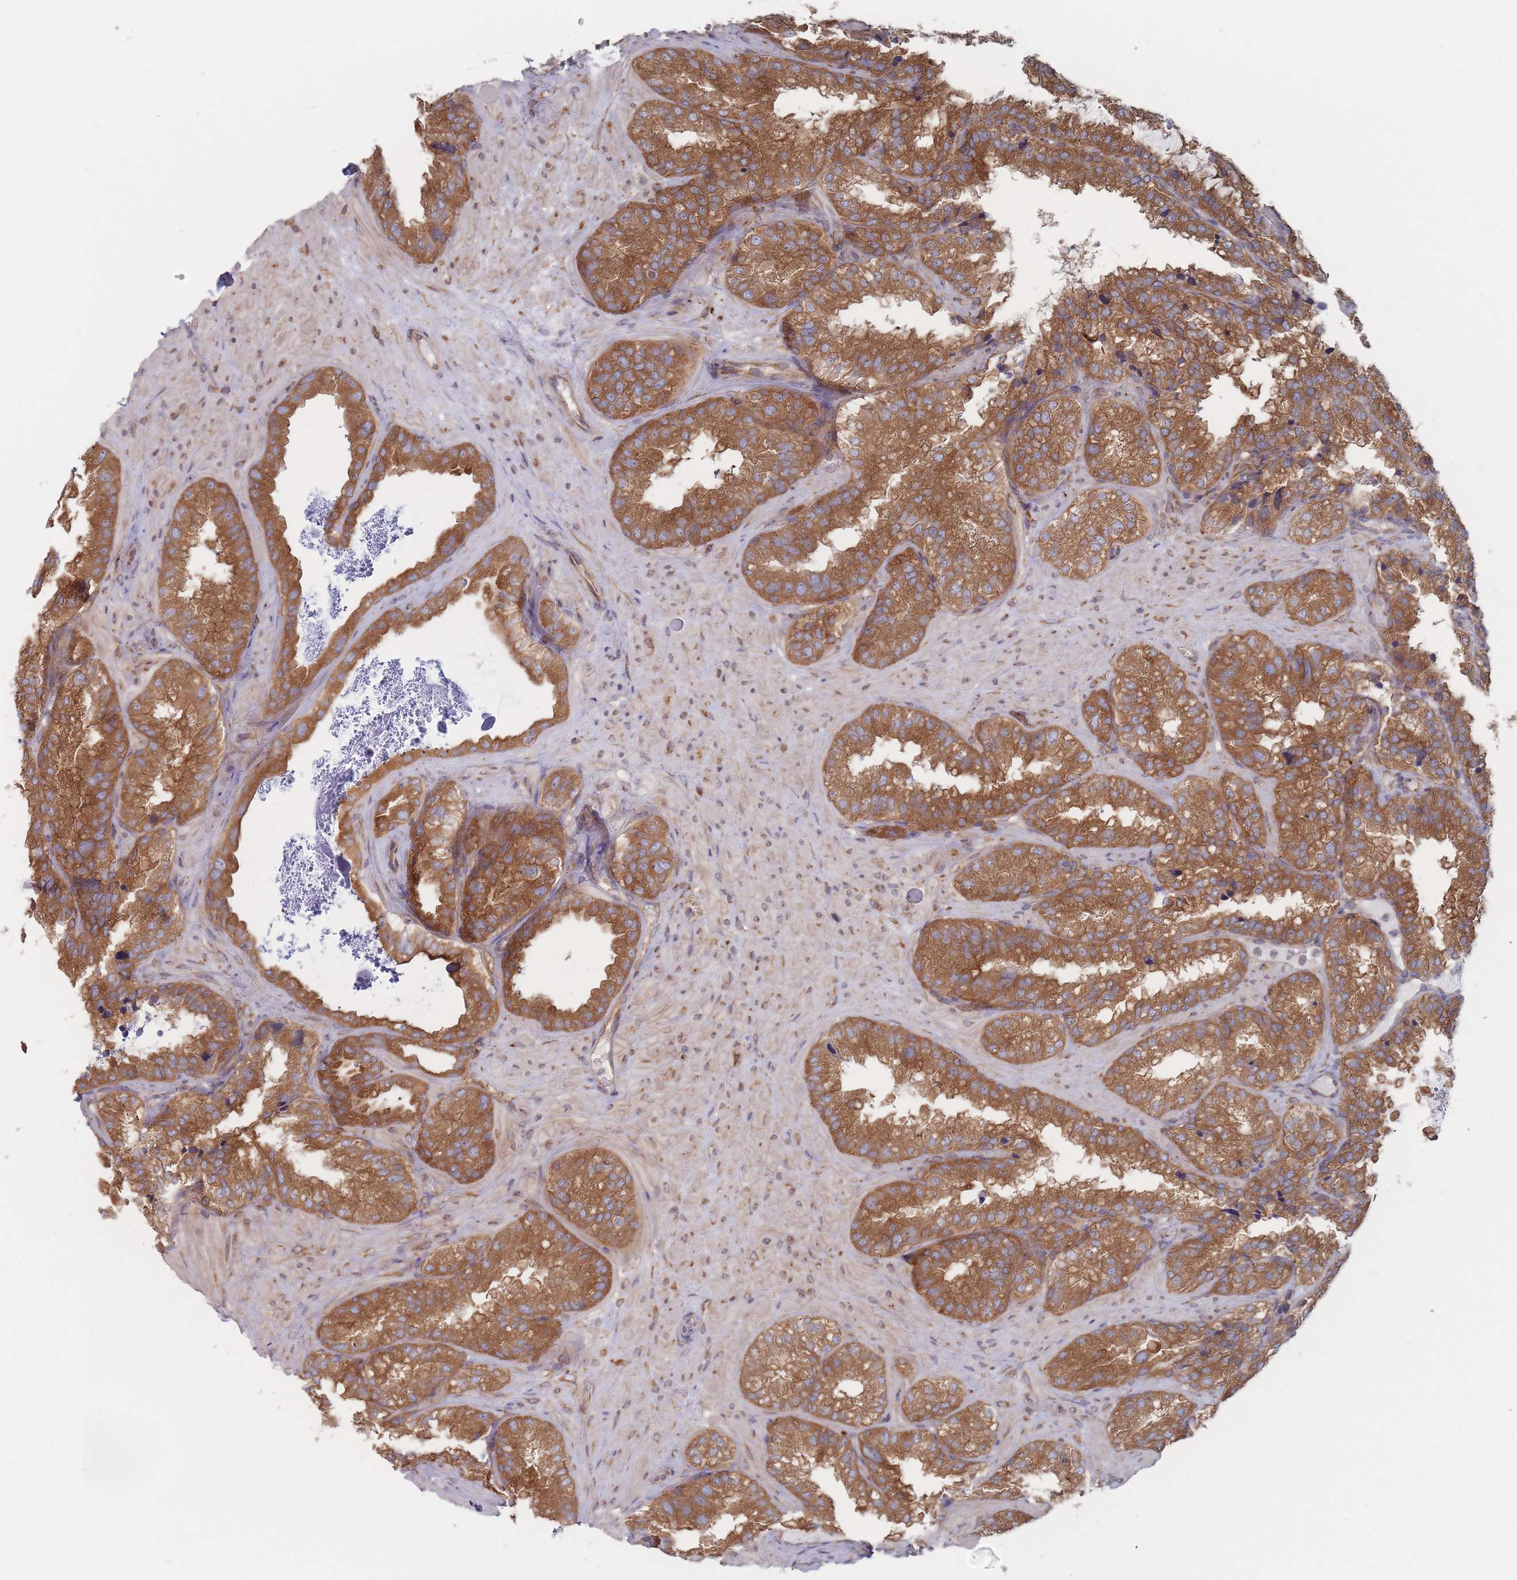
{"staining": {"intensity": "strong", "quantity": ">75%", "location": "cytoplasmic/membranous"}, "tissue": "seminal vesicle", "cell_type": "Glandular cells", "image_type": "normal", "snomed": [{"axis": "morphology", "description": "Normal tissue, NOS"}, {"axis": "topography", "description": "Seminal veicle"}], "caption": "Strong cytoplasmic/membranous staining for a protein is present in approximately >75% of glandular cells of benign seminal vesicle using IHC.", "gene": "KDSR", "patient": {"sex": "male", "age": 58}}